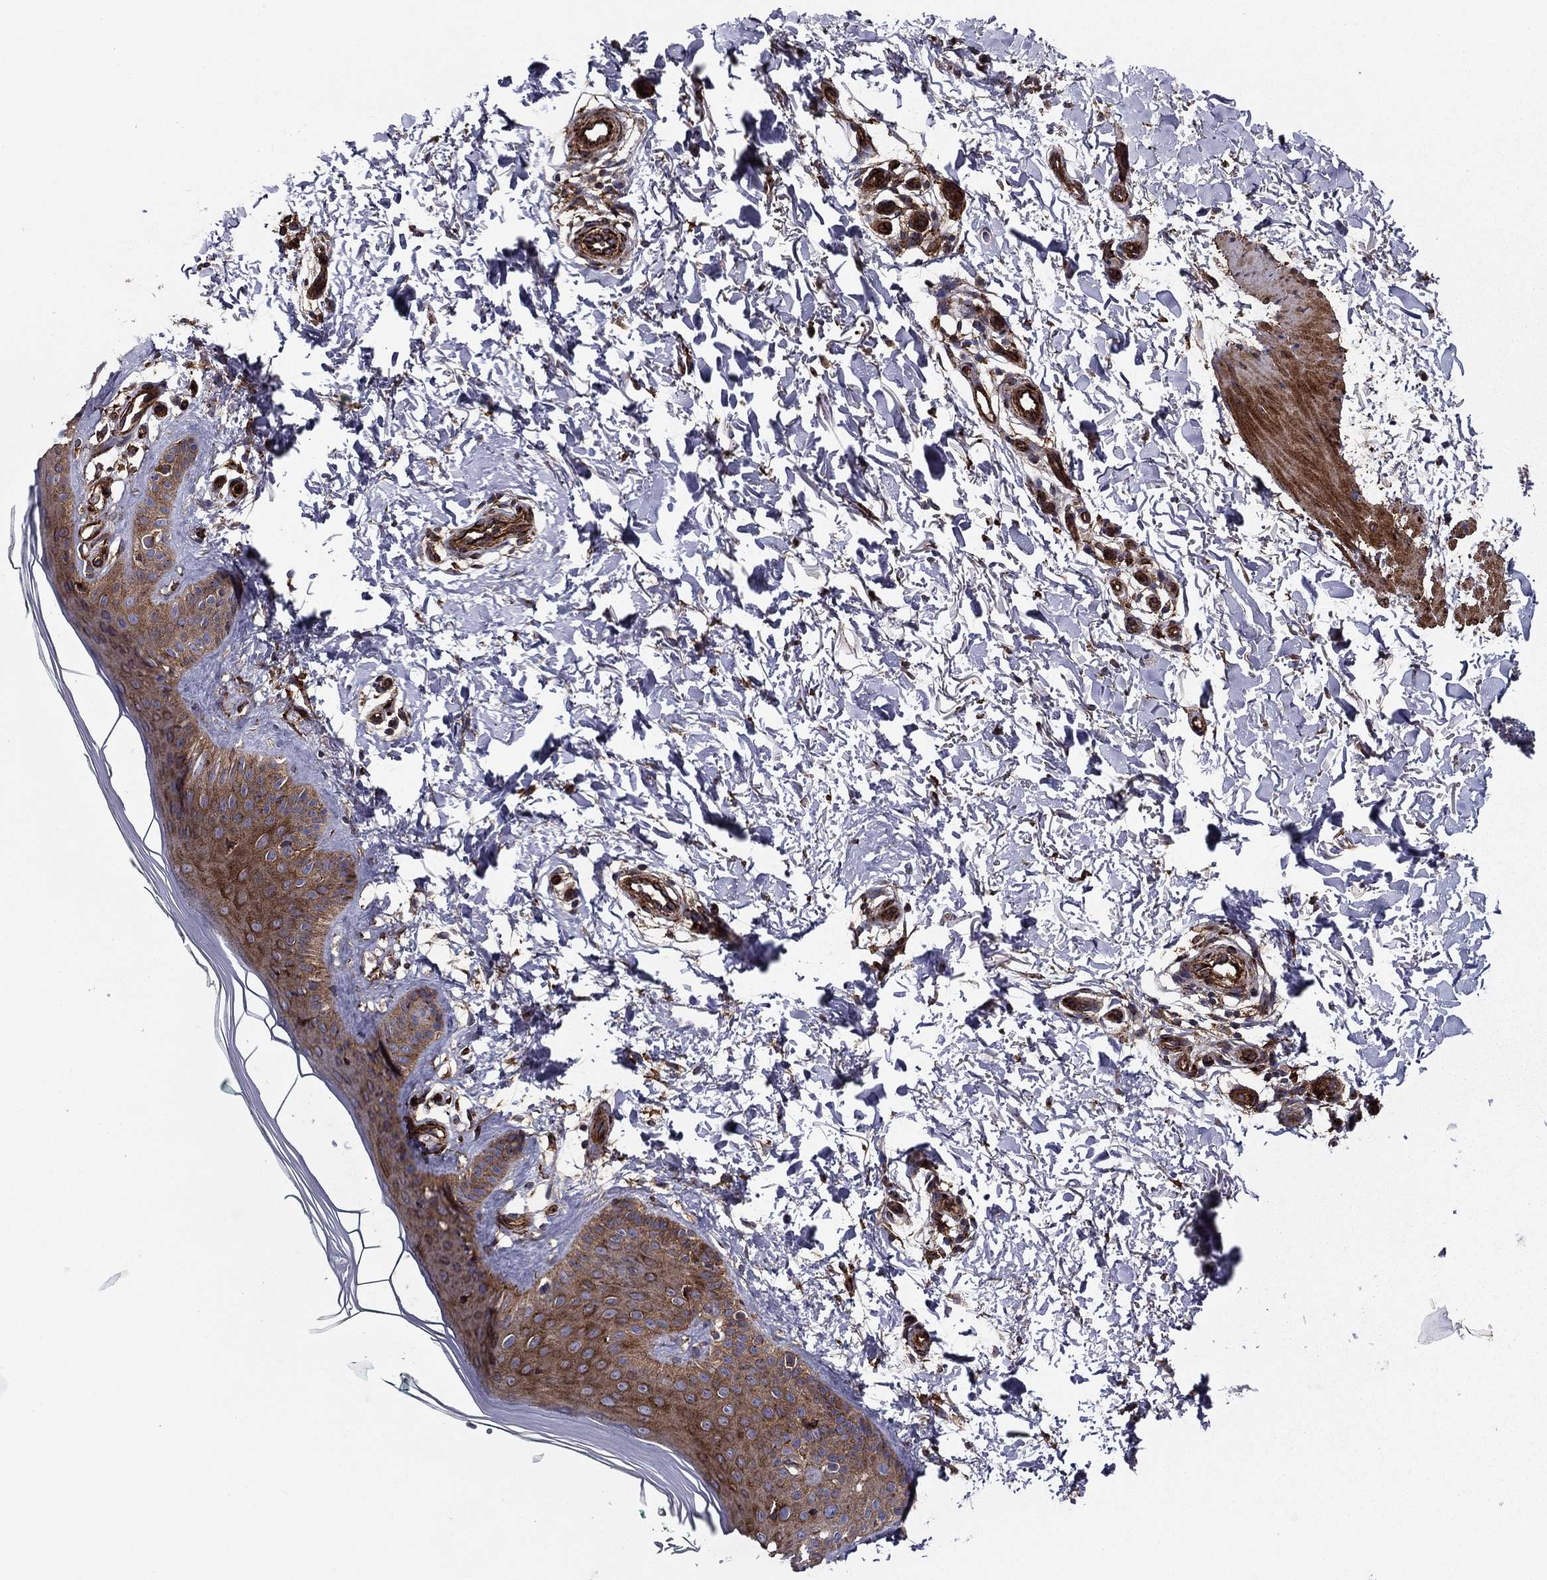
{"staining": {"intensity": "negative", "quantity": "none", "location": "none"}, "tissue": "skin", "cell_type": "Fibroblasts", "image_type": "normal", "snomed": [{"axis": "morphology", "description": "Normal tissue, NOS"}, {"axis": "morphology", "description": "Inflammation, NOS"}, {"axis": "morphology", "description": "Fibrosis, NOS"}, {"axis": "topography", "description": "Skin"}], "caption": "This is an immunohistochemistry (IHC) photomicrograph of benign human skin. There is no staining in fibroblasts.", "gene": "EHBP1L1", "patient": {"sex": "male", "age": 71}}